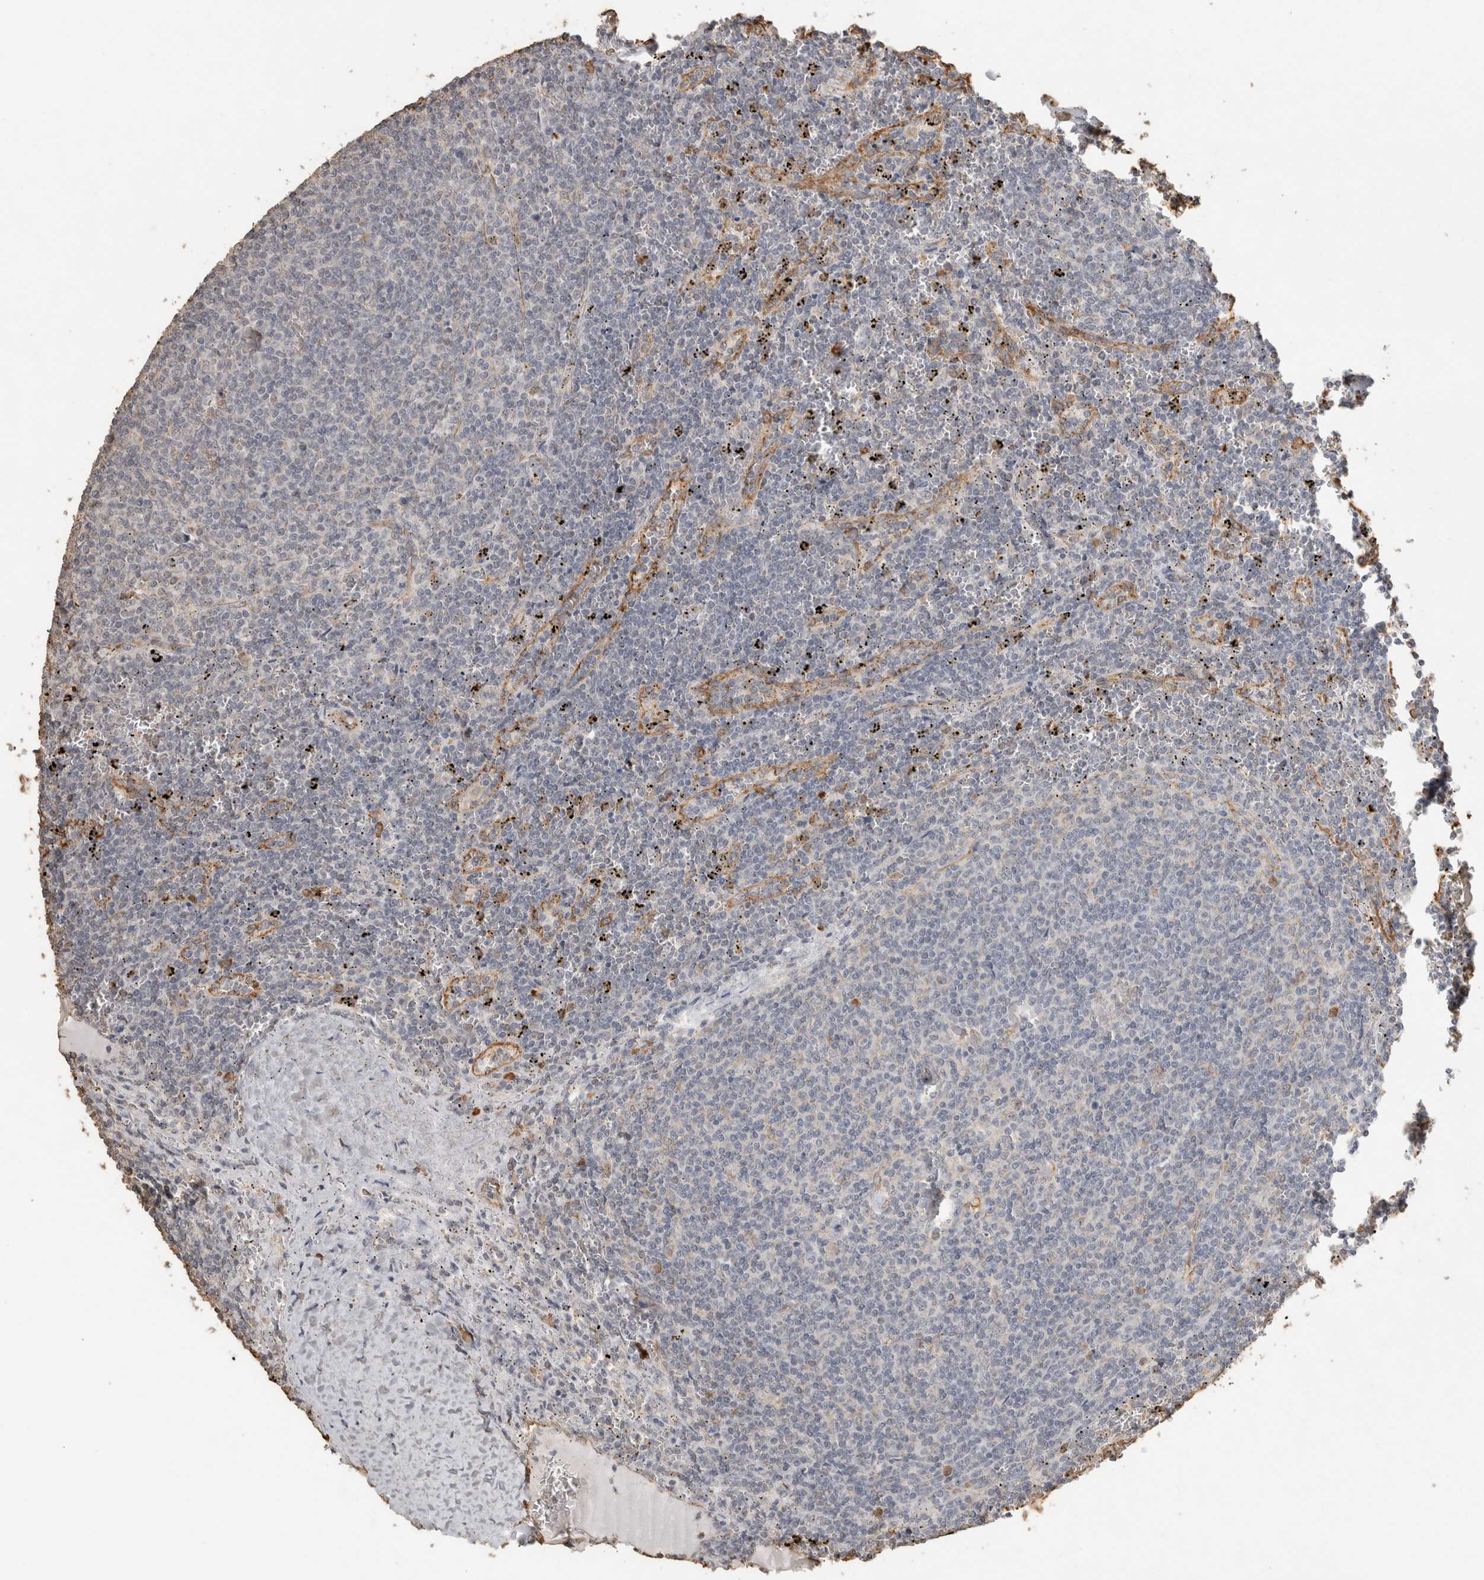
{"staining": {"intensity": "negative", "quantity": "none", "location": "none"}, "tissue": "lymphoma", "cell_type": "Tumor cells", "image_type": "cancer", "snomed": [{"axis": "morphology", "description": "Malignant lymphoma, non-Hodgkin's type, Low grade"}, {"axis": "topography", "description": "Spleen"}], "caption": "The IHC histopathology image has no significant positivity in tumor cells of malignant lymphoma, non-Hodgkin's type (low-grade) tissue.", "gene": "REPS2", "patient": {"sex": "female", "age": 50}}